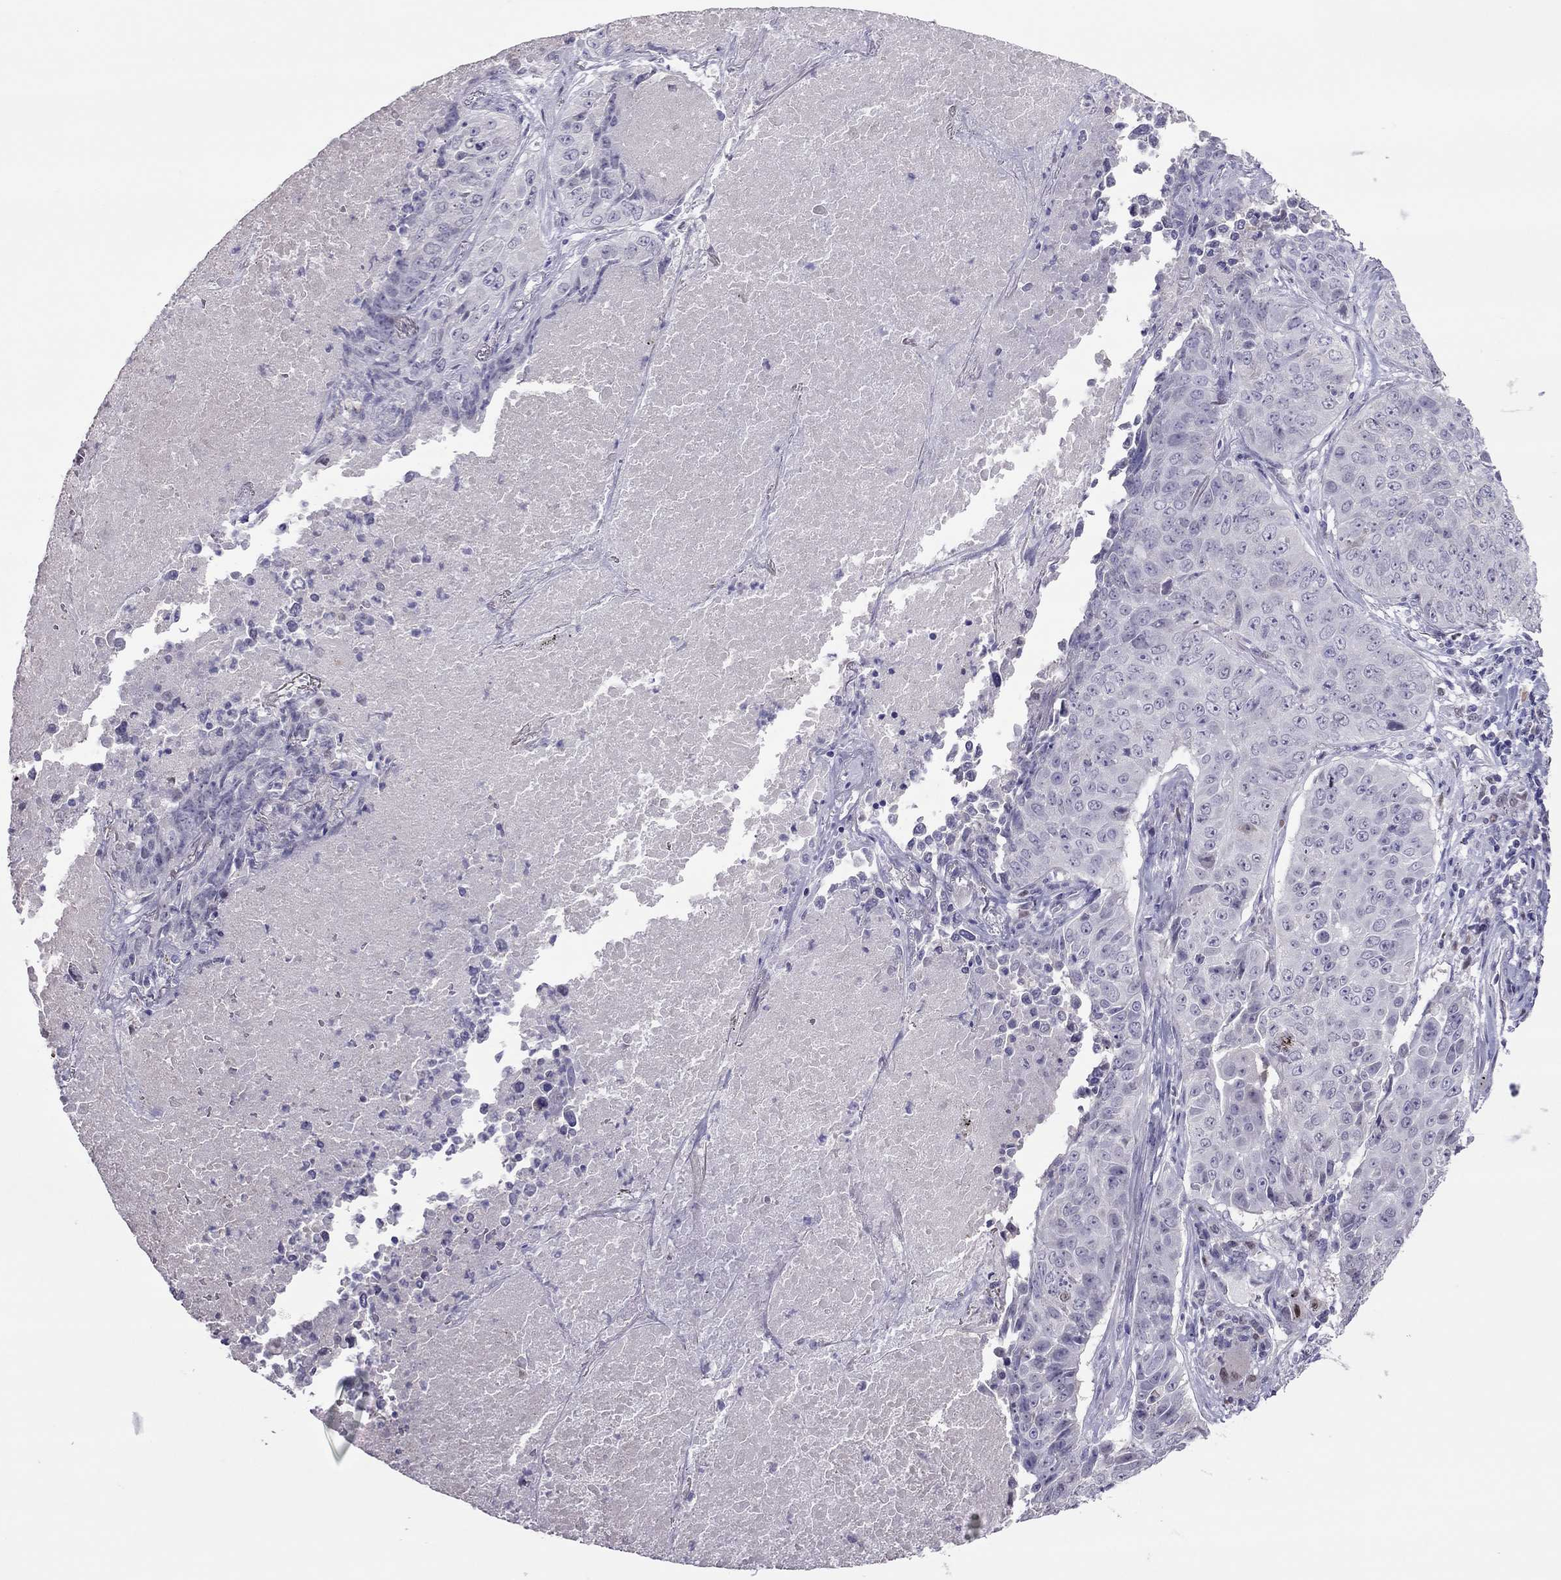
{"staining": {"intensity": "negative", "quantity": "none", "location": "none"}, "tissue": "lung cancer", "cell_type": "Tumor cells", "image_type": "cancer", "snomed": [{"axis": "morphology", "description": "Normal tissue, NOS"}, {"axis": "morphology", "description": "Squamous cell carcinoma, NOS"}, {"axis": "topography", "description": "Bronchus"}, {"axis": "topography", "description": "Lung"}], "caption": "This is an immunohistochemistry (IHC) photomicrograph of squamous cell carcinoma (lung). There is no positivity in tumor cells.", "gene": "SPINT3", "patient": {"sex": "male", "age": 64}}